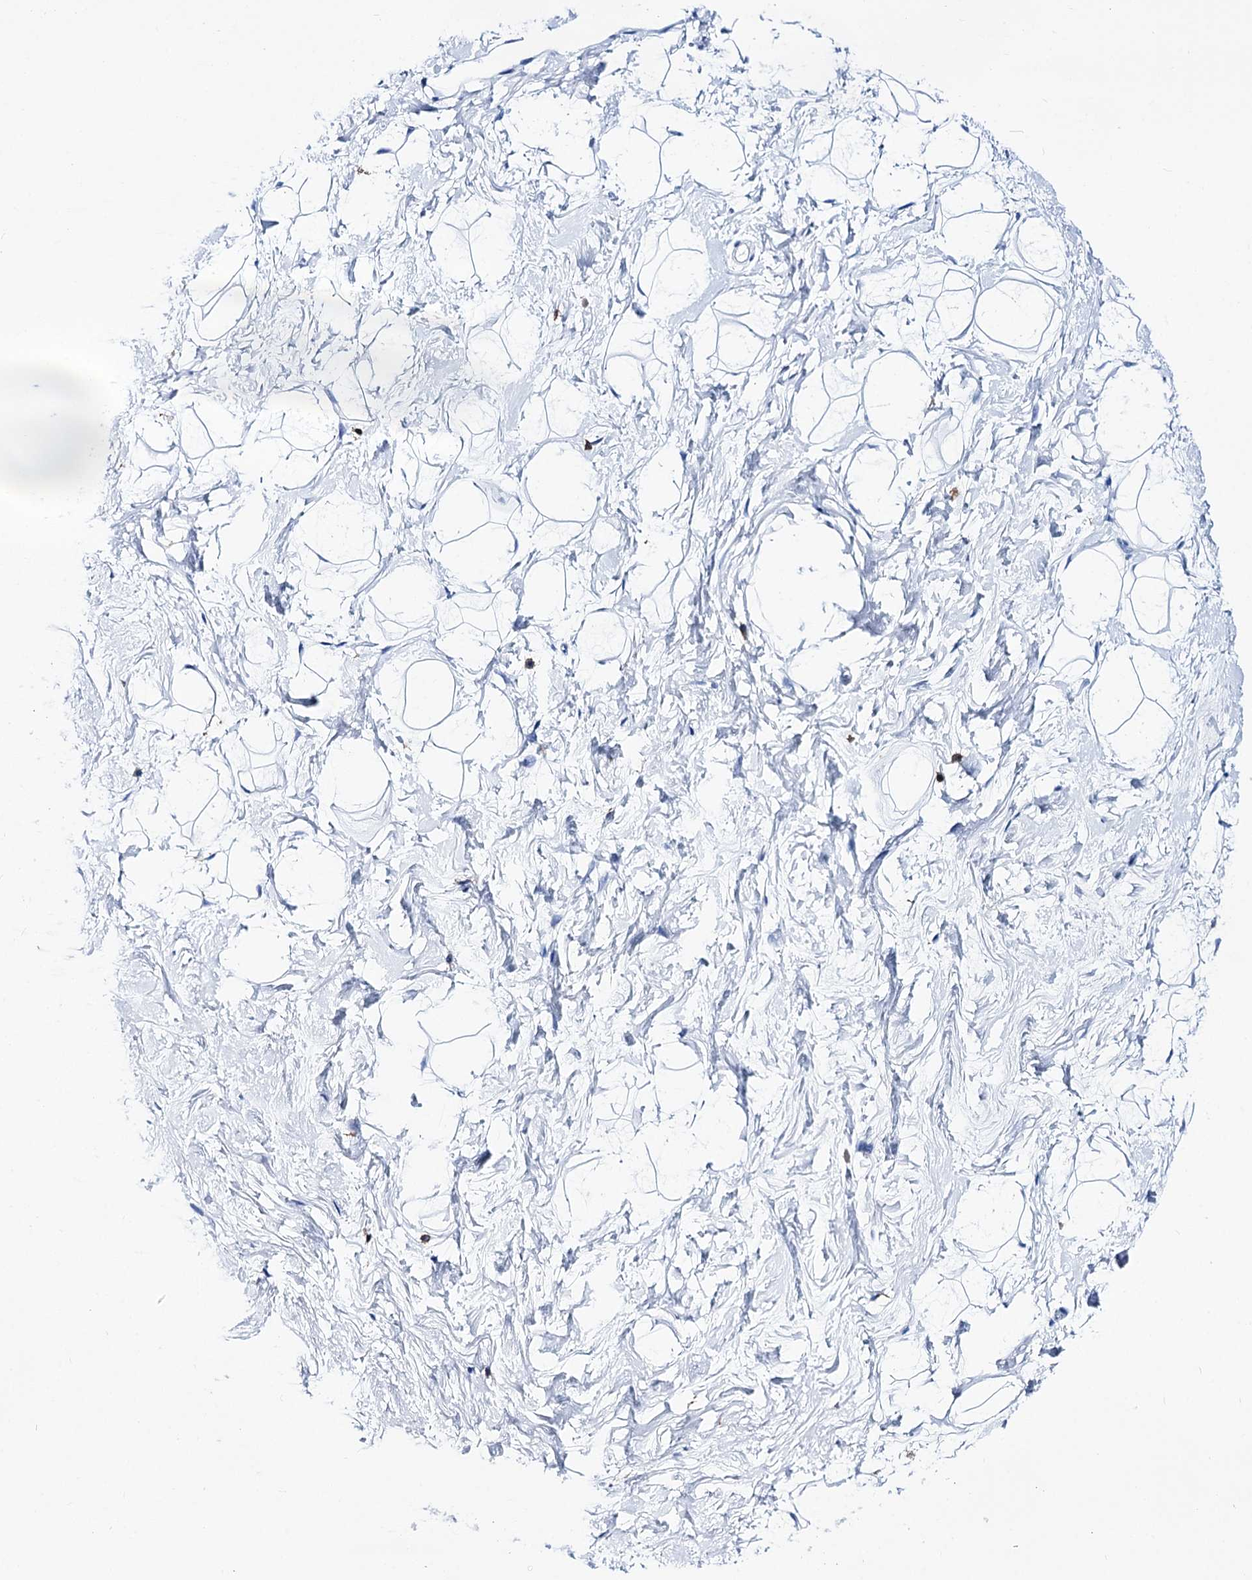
{"staining": {"intensity": "negative", "quantity": "none", "location": "none"}, "tissue": "breast", "cell_type": "Adipocytes", "image_type": "normal", "snomed": [{"axis": "morphology", "description": "Normal tissue, NOS"}, {"axis": "morphology", "description": "Adenoma, NOS"}, {"axis": "topography", "description": "Breast"}], "caption": "Immunohistochemistry (IHC) micrograph of benign breast: human breast stained with DAB (3,3'-diaminobenzidine) shows no significant protein staining in adipocytes. Brightfield microscopy of immunohistochemistry (IHC) stained with DAB (3,3'-diaminobenzidine) (brown) and hematoxylin (blue), captured at high magnification.", "gene": "DEF6", "patient": {"sex": "female", "age": 23}}